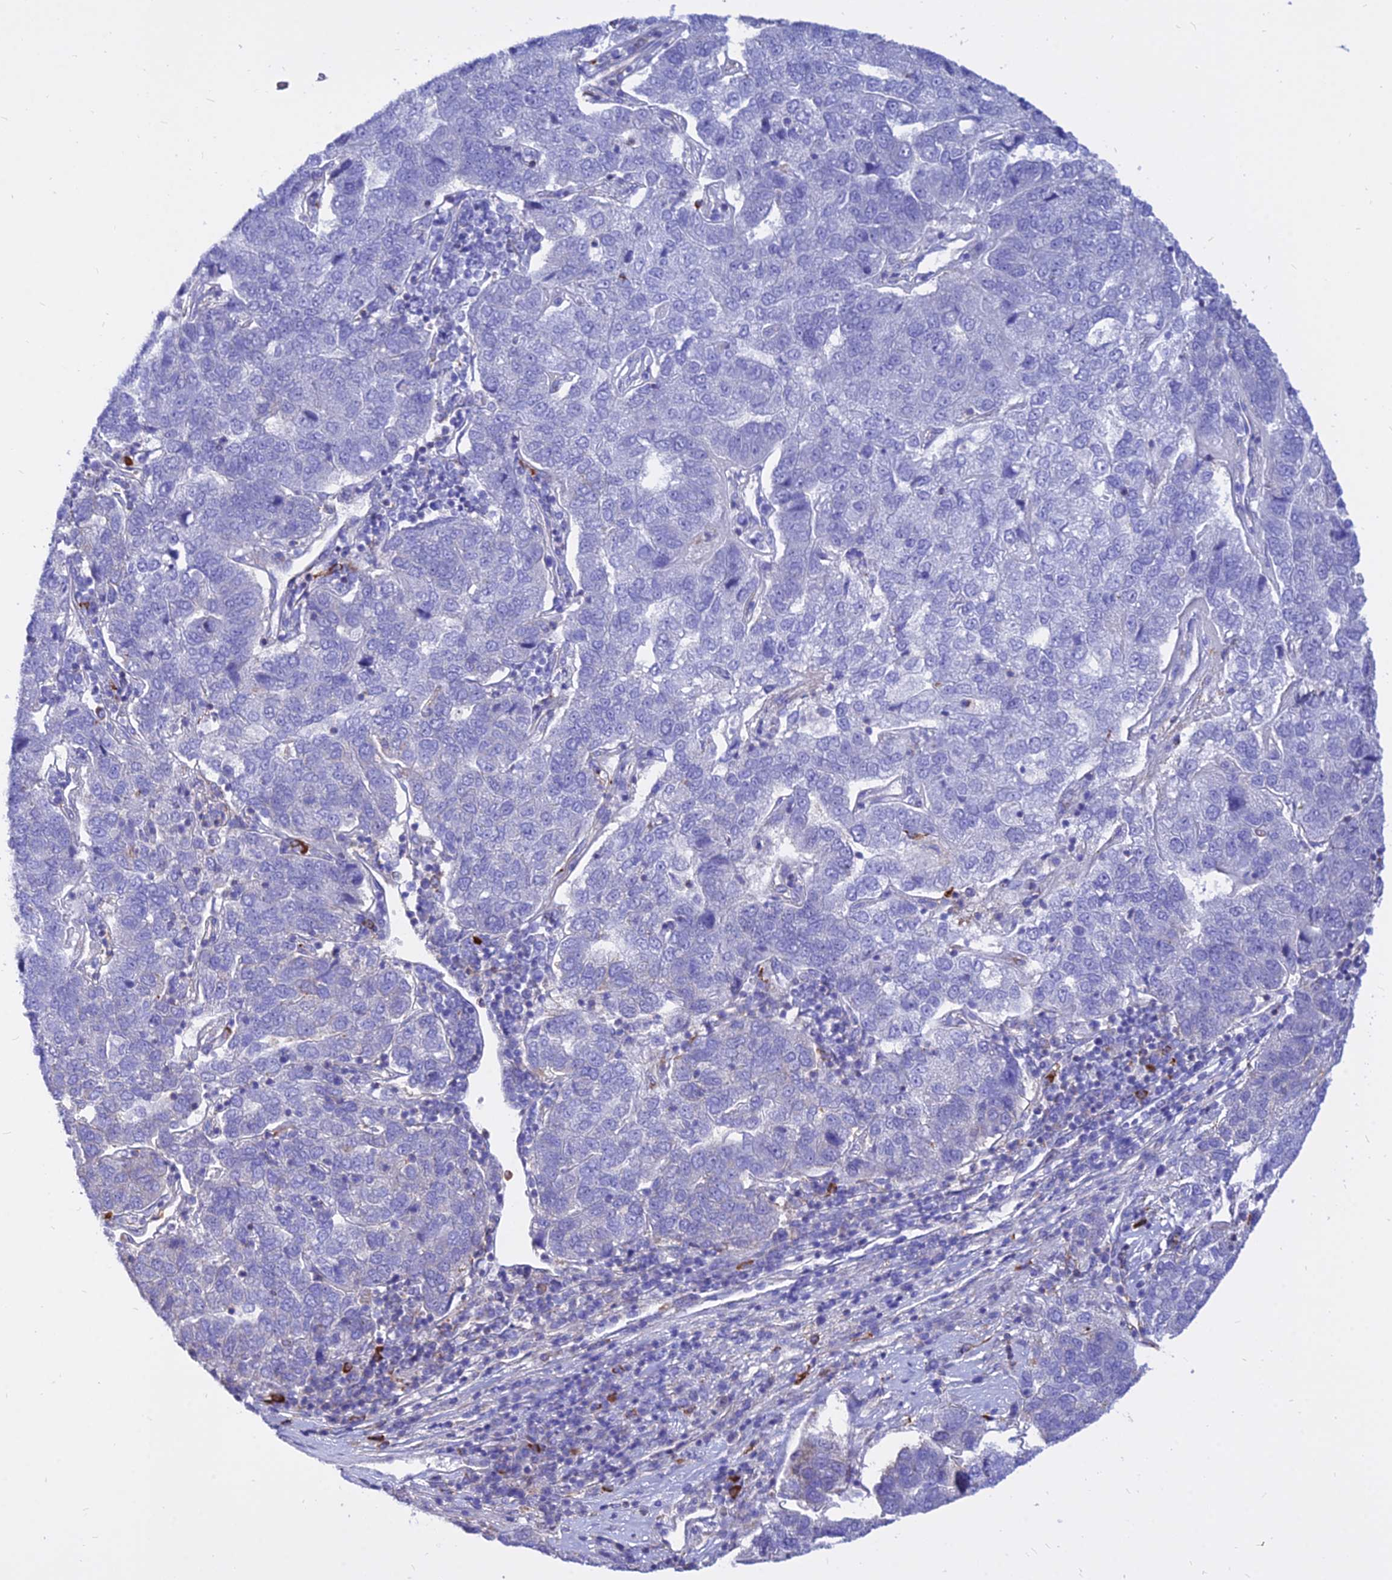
{"staining": {"intensity": "negative", "quantity": "none", "location": "none"}, "tissue": "pancreatic cancer", "cell_type": "Tumor cells", "image_type": "cancer", "snomed": [{"axis": "morphology", "description": "Adenocarcinoma, NOS"}, {"axis": "topography", "description": "Pancreas"}], "caption": "Immunohistochemistry histopathology image of pancreatic cancer stained for a protein (brown), which reveals no staining in tumor cells.", "gene": "AGTRAP", "patient": {"sex": "female", "age": 61}}